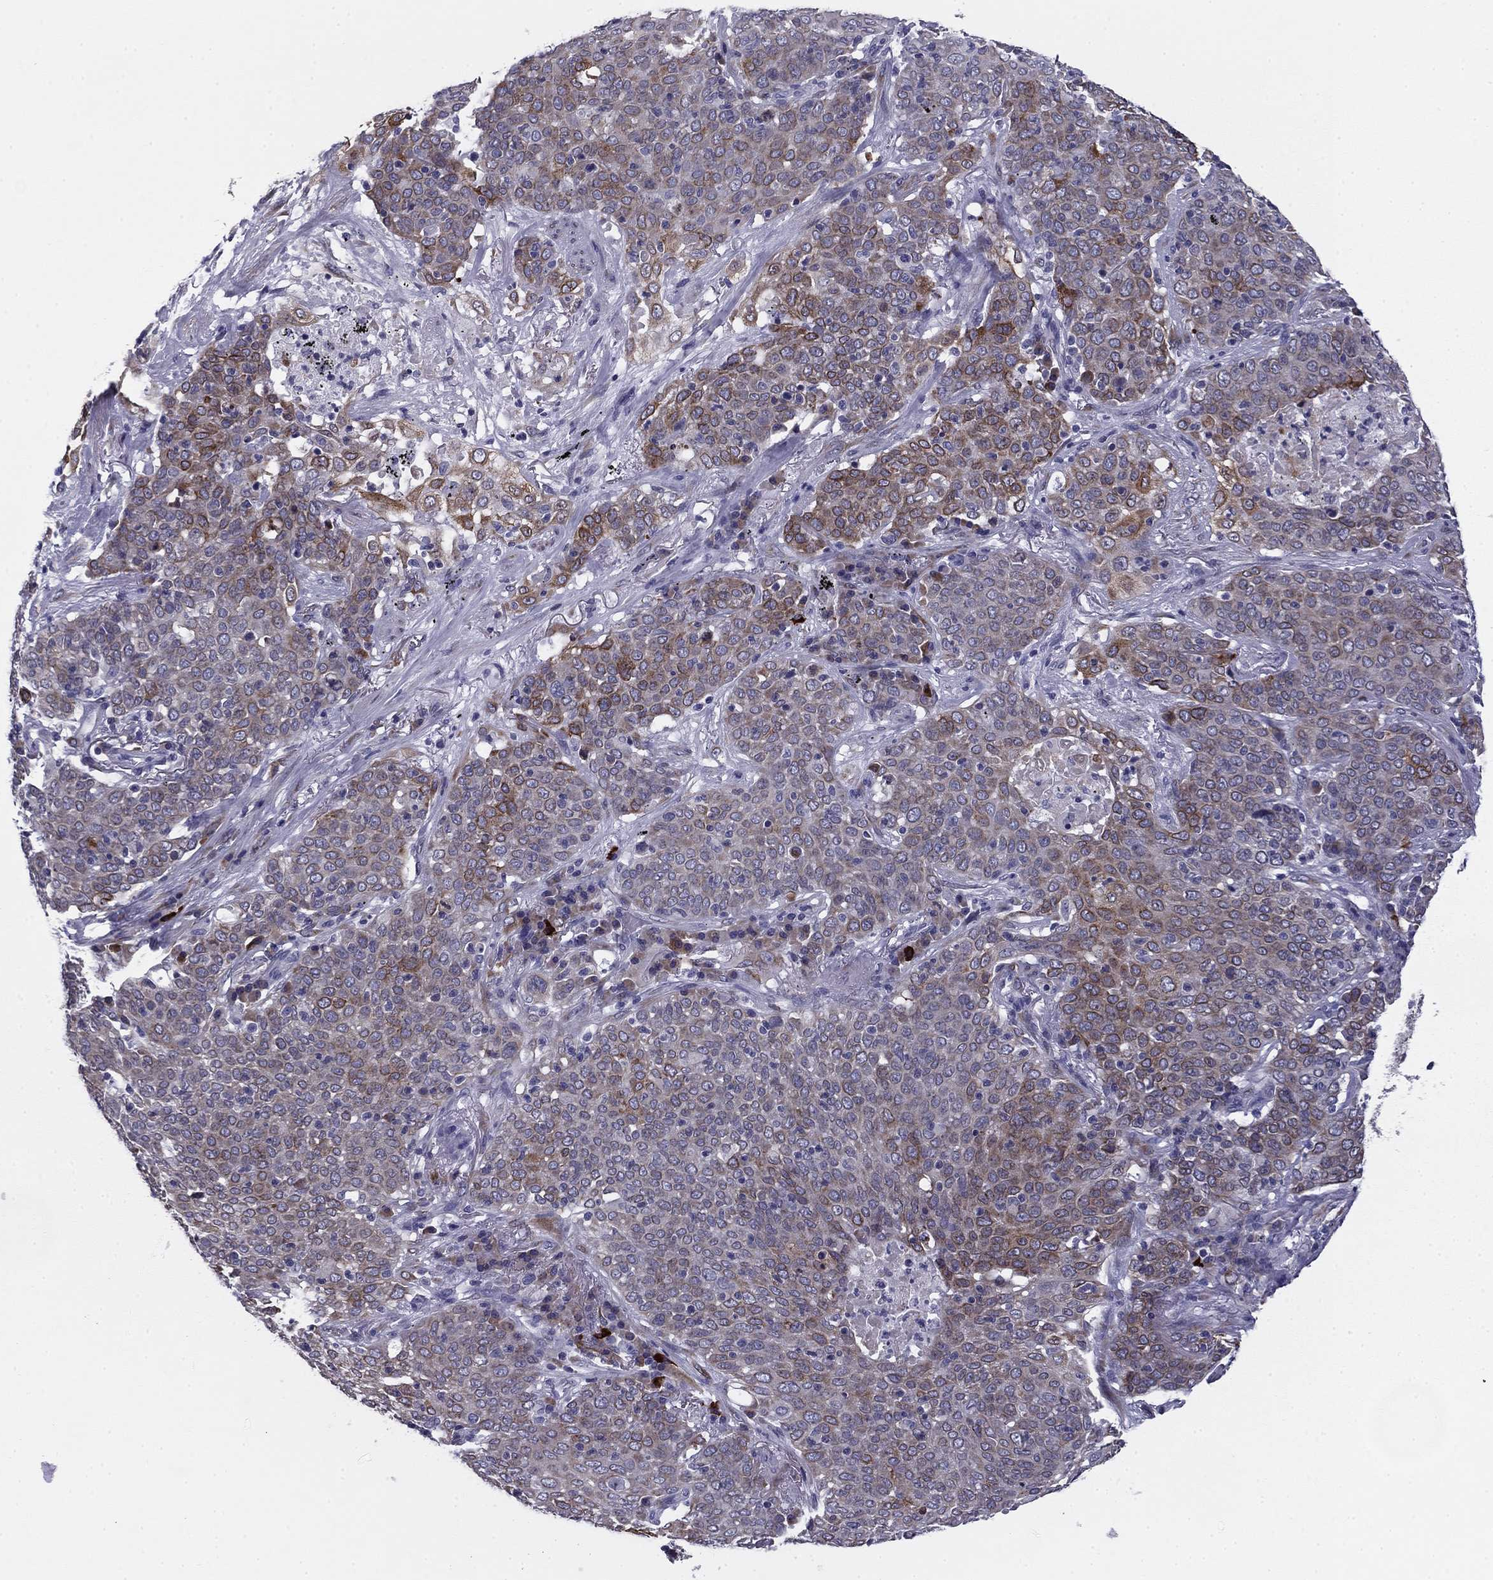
{"staining": {"intensity": "strong", "quantity": "<25%", "location": "cytoplasmic/membranous"}, "tissue": "lung cancer", "cell_type": "Tumor cells", "image_type": "cancer", "snomed": [{"axis": "morphology", "description": "Squamous cell carcinoma, NOS"}, {"axis": "topography", "description": "Lung"}], "caption": "Immunohistochemical staining of lung squamous cell carcinoma exhibits medium levels of strong cytoplasmic/membranous staining in about <25% of tumor cells.", "gene": "TMED3", "patient": {"sex": "male", "age": 82}}